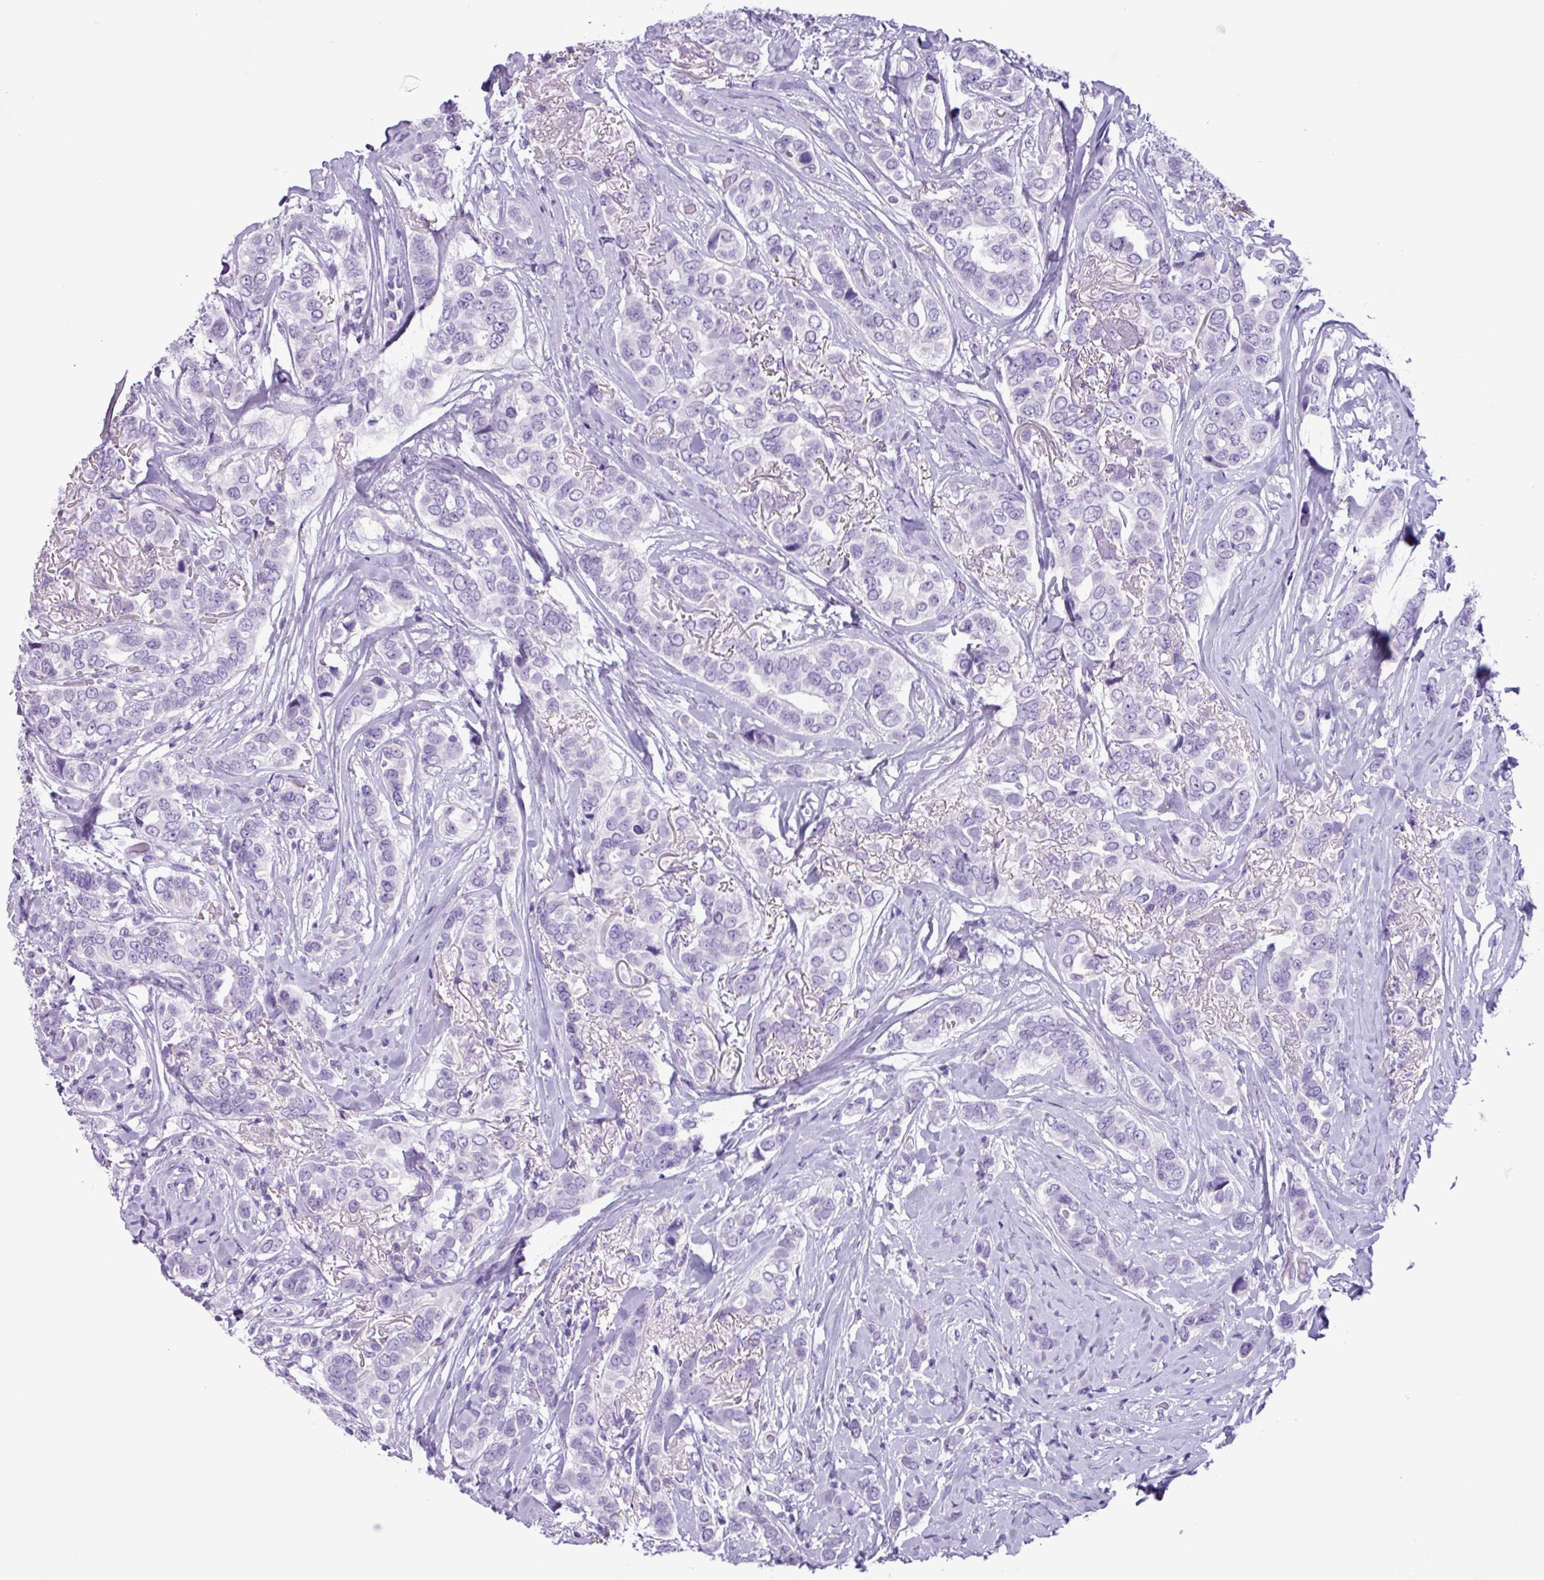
{"staining": {"intensity": "negative", "quantity": "none", "location": "none"}, "tissue": "breast cancer", "cell_type": "Tumor cells", "image_type": "cancer", "snomed": [{"axis": "morphology", "description": "Lobular carcinoma"}, {"axis": "topography", "description": "Breast"}], "caption": "This is an immunohistochemistry micrograph of human breast cancer. There is no expression in tumor cells.", "gene": "AGO3", "patient": {"sex": "female", "age": 51}}